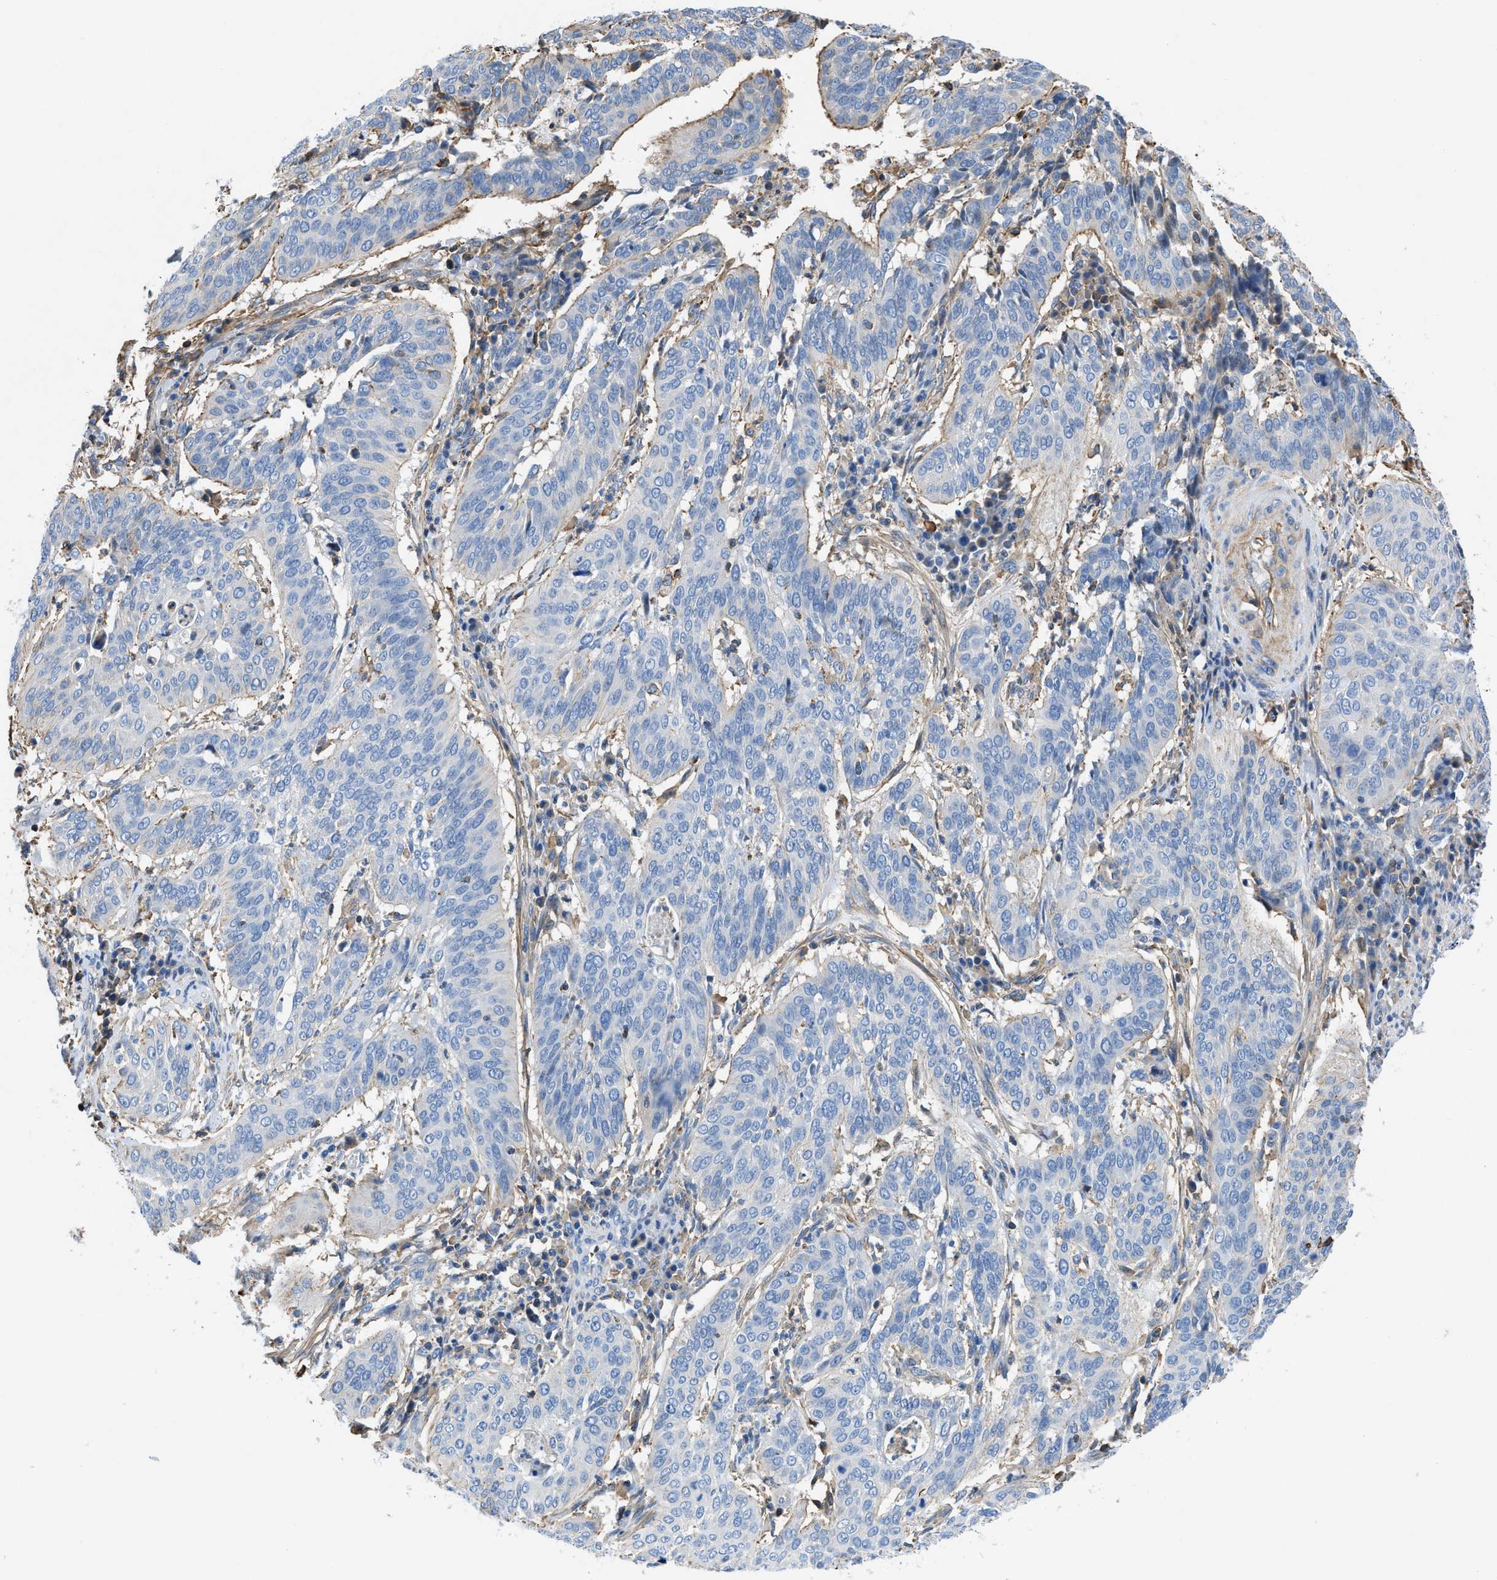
{"staining": {"intensity": "moderate", "quantity": "<25%", "location": "cytoplasmic/membranous"}, "tissue": "cervical cancer", "cell_type": "Tumor cells", "image_type": "cancer", "snomed": [{"axis": "morphology", "description": "Normal tissue, NOS"}, {"axis": "morphology", "description": "Squamous cell carcinoma, NOS"}, {"axis": "topography", "description": "Cervix"}], "caption": "The photomicrograph exhibits a brown stain indicating the presence of a protein in the cytoplasmic/membranous of tumor cells in squamous cell carcinoma (cervical). Immunohistochemistry stains the protein in brown and the nuclei are stained blue.", "gene": "ATP6V0D1", "patient": {"sex": "female", "age": 39}}